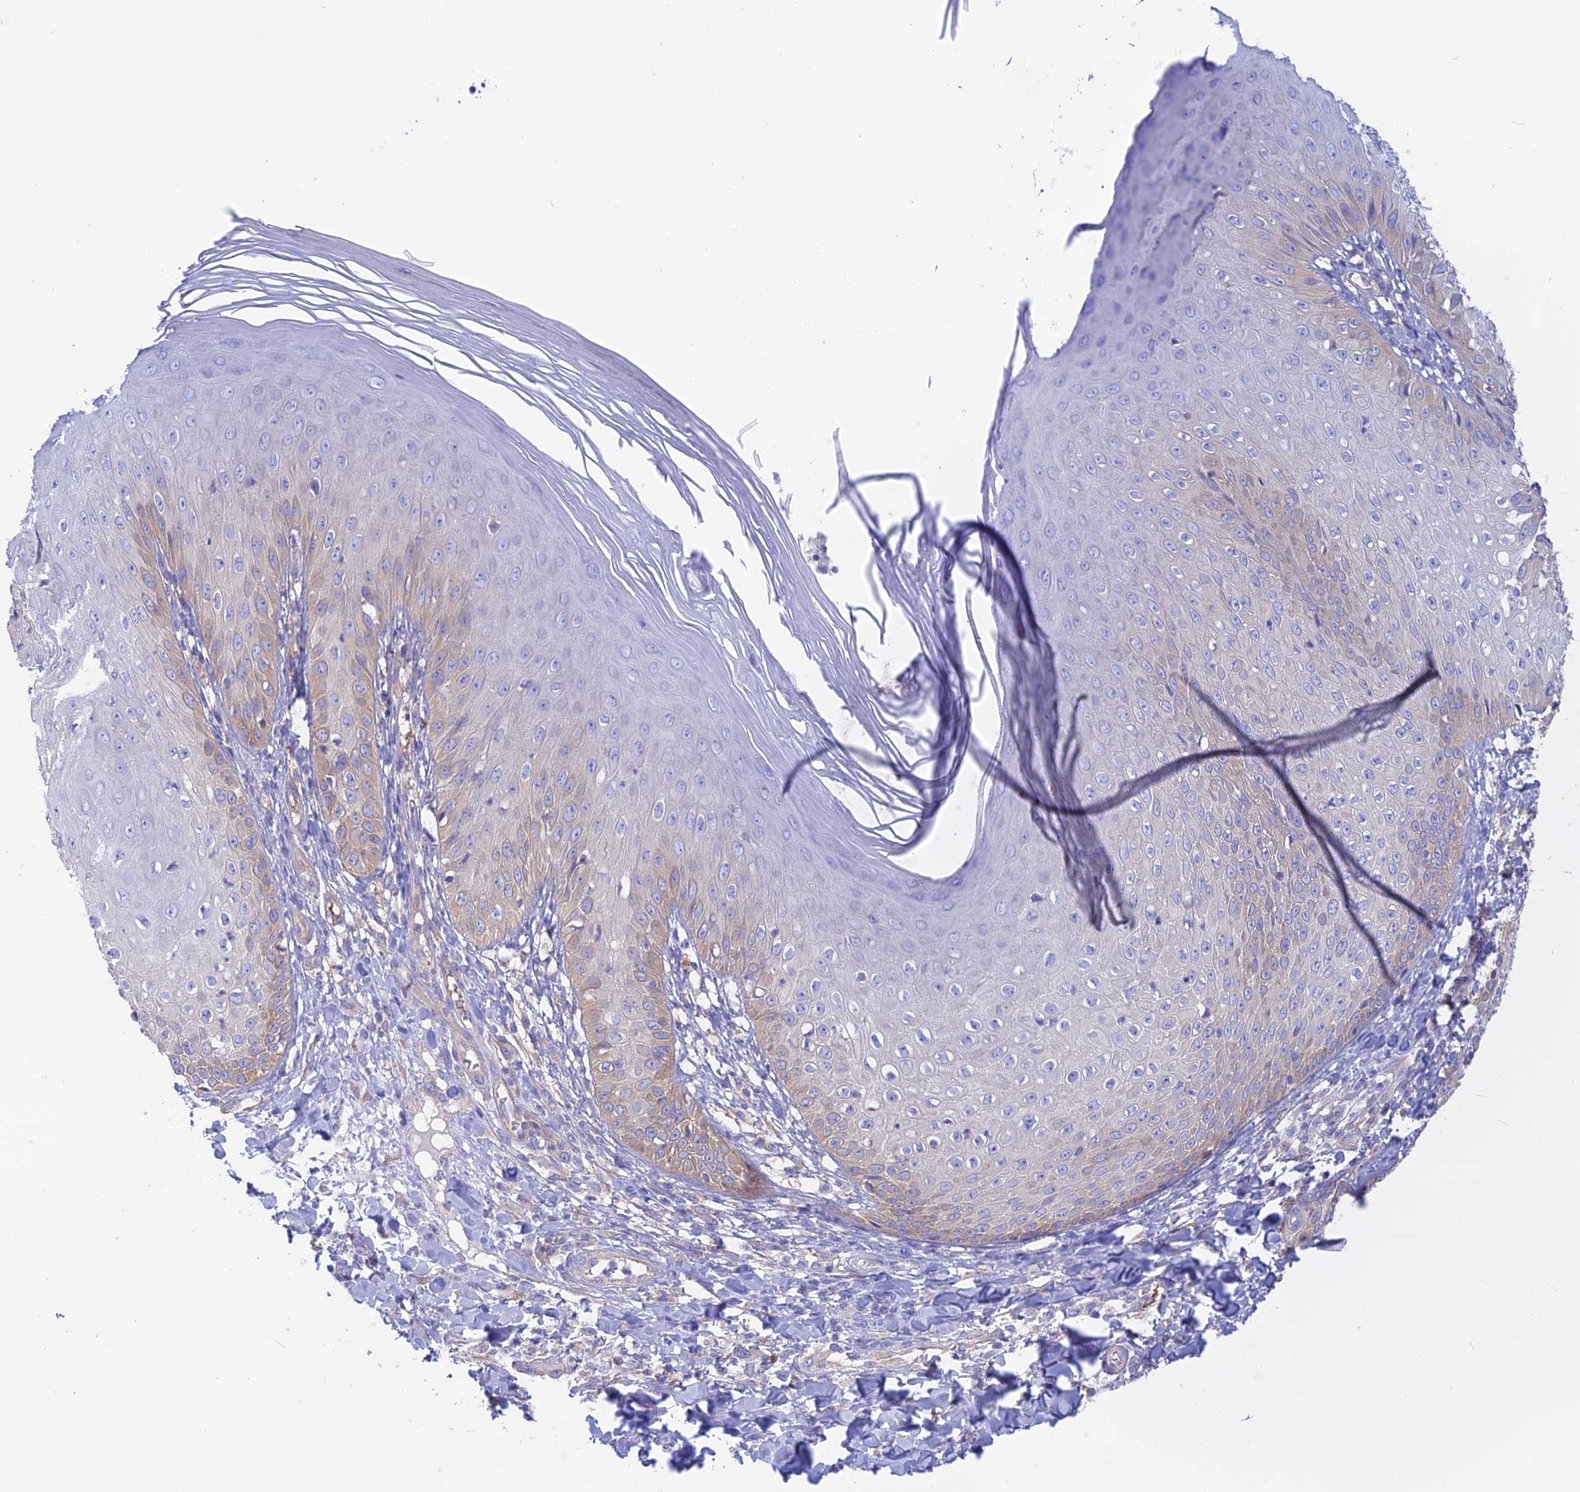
{"staining": {"intensity": "moderate", "quantity": "<25%", "location": "cytoplasmic/membranous"}, "tissue": "skin", "cell_type": "Epidermal cells", "image_type": "normal", "snomed": [{"axis": "morphology", "description": "Normal tissue, NOS"}, {"axis": "morphology", "description": "Inflammation, NOS"}, {"axis": "topography", "description": "Soft tissue"}, {"axis": "topography", "description": "Anal"}], "caption": "Immunohistochemical staining of unremarkable skin demonstrates <25% levels of moderate cytoplasmic/membranous protein positivity in about <25% of epidermal cells. The staining was performed using DAB to visualize the protein expression in brown, while the nuclei were stained in blue with hematoxylin (Magnification: 20x).", "gene": "LZTFL1", "patient": {"sex": "female", "age": 15}}